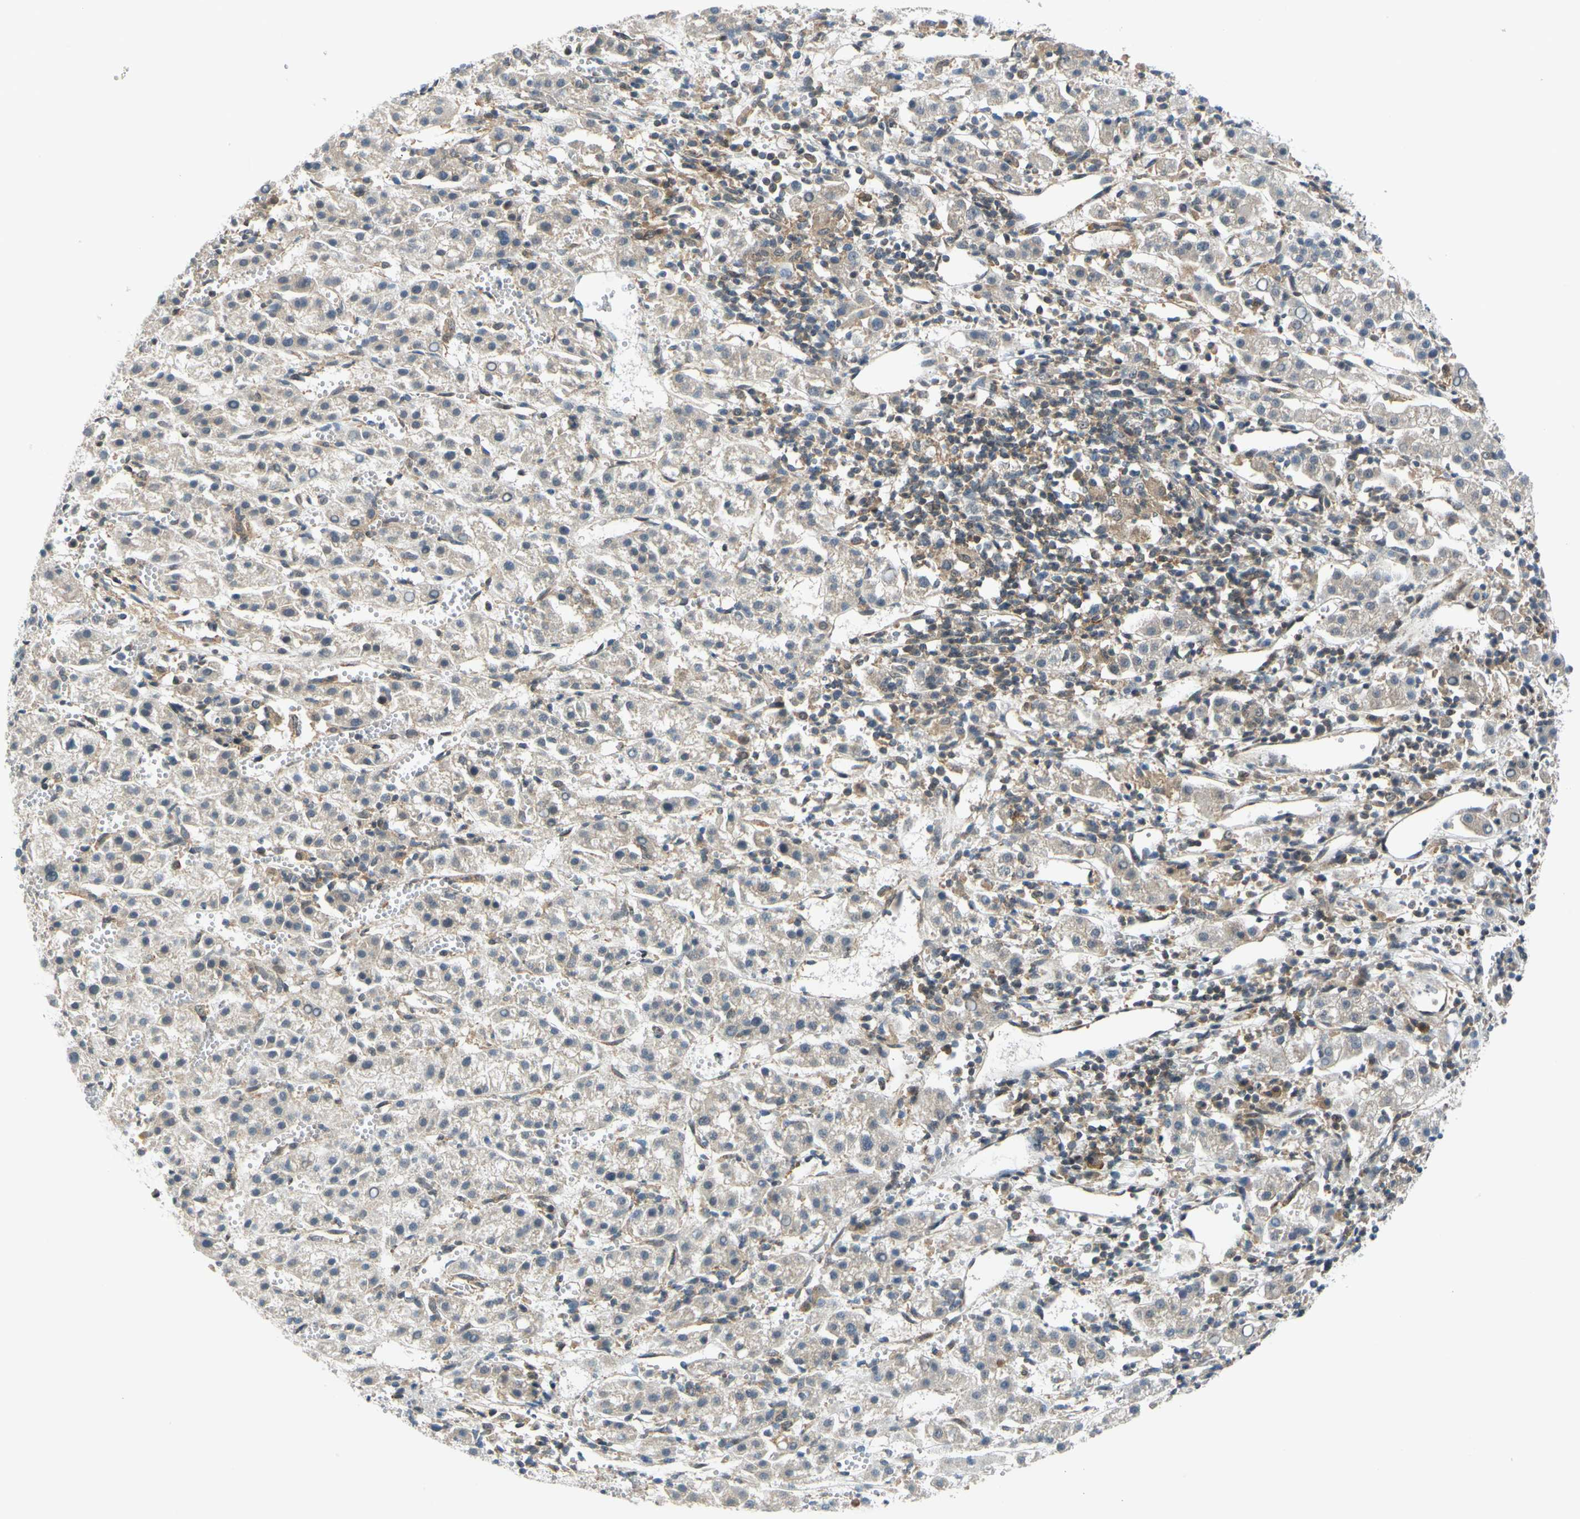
{"staining": {"intensity": "negative", "quantity": "none", "location": "none"}, "tissue": "liver cancer", "cell_type": "Tumor cells", "image_type": "cancer", "snomed": [{"axis": "morphology", "description": "Carcinoma, Hepatocellular, NOS"}, {"axis": "topography", "description": "Liver"}], "caption": "This is an immunohistochemistry histopathology image of human liver hepatocellular carcinoma. There is no positivity in tumor cells.", "gene": "MAPK9", "patient": {"sex": "female", "age": 58}}